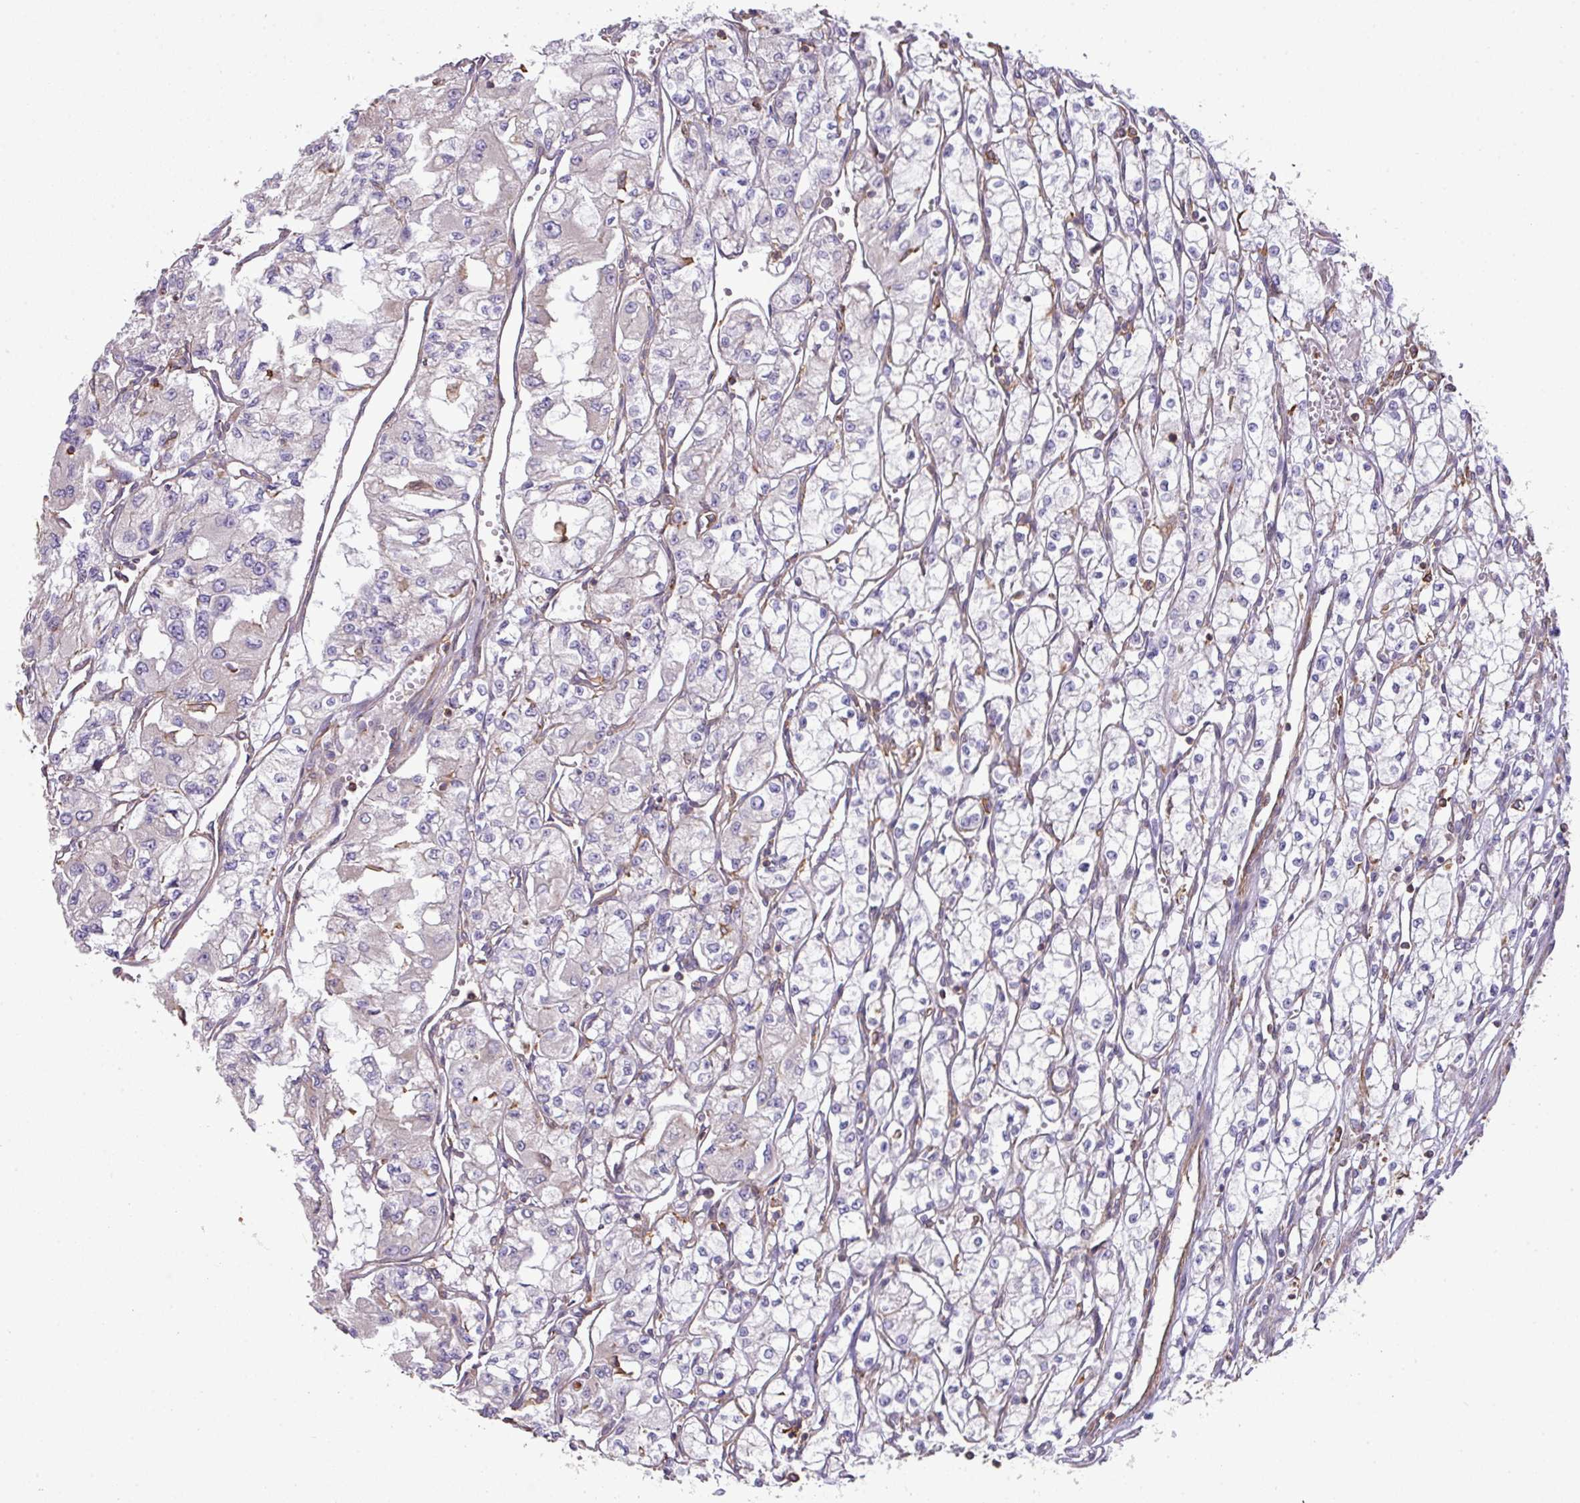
{"staining": {"intensity": "negative", "quantity": "none", "location": "none"}, "tissue": "renal cancer", "cell_type": "Tumor cells", "image_type": "cancer", "snomed": [{"axis": "morphology", "description": "Adenocarcinoma, NOS"}, {"axis": "topography", "description": "Kidney"}], "caption": "Tumor cells show no significant positivity in renal cancer.", "gene": "LRRC41", "patient": {"sex": "male", "age": 59}}